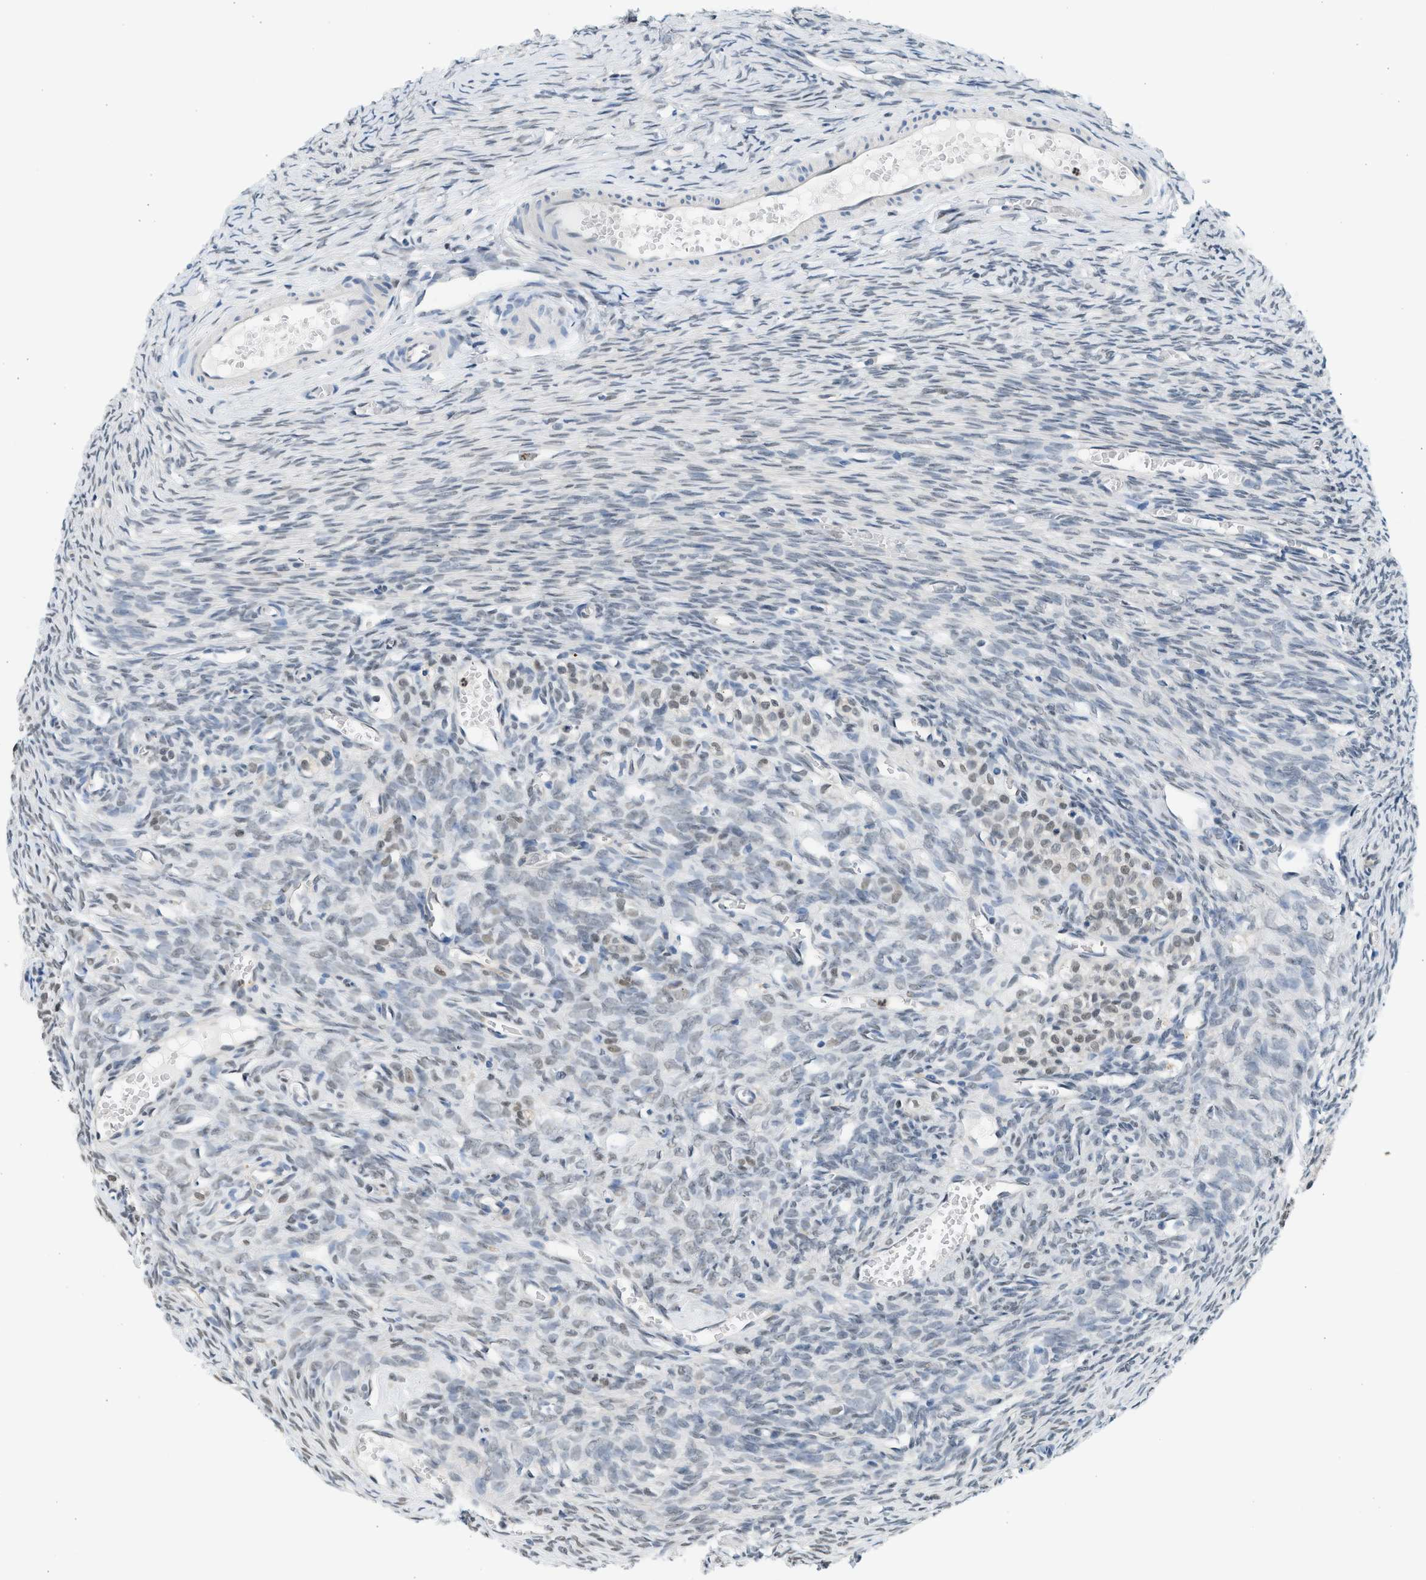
{"staining": {"intensity": "weak", "quantity": "<25%", "location": "nuclear"}, "tissue": "ovary", "cell_type": "Follicle cells", "image_type": "normal", "snomed": [{"axis": "morphology", "description": "Normal tissue, NOS"}, {"axis": "topography", "description": "Ovary"}], "caption": "The IHC micrograph has no significant expression in follicle cells of ovary. Nuclei are stained in blue.", "gene": "HIPK1", "patient": {"sex": "female", "age": 27}}